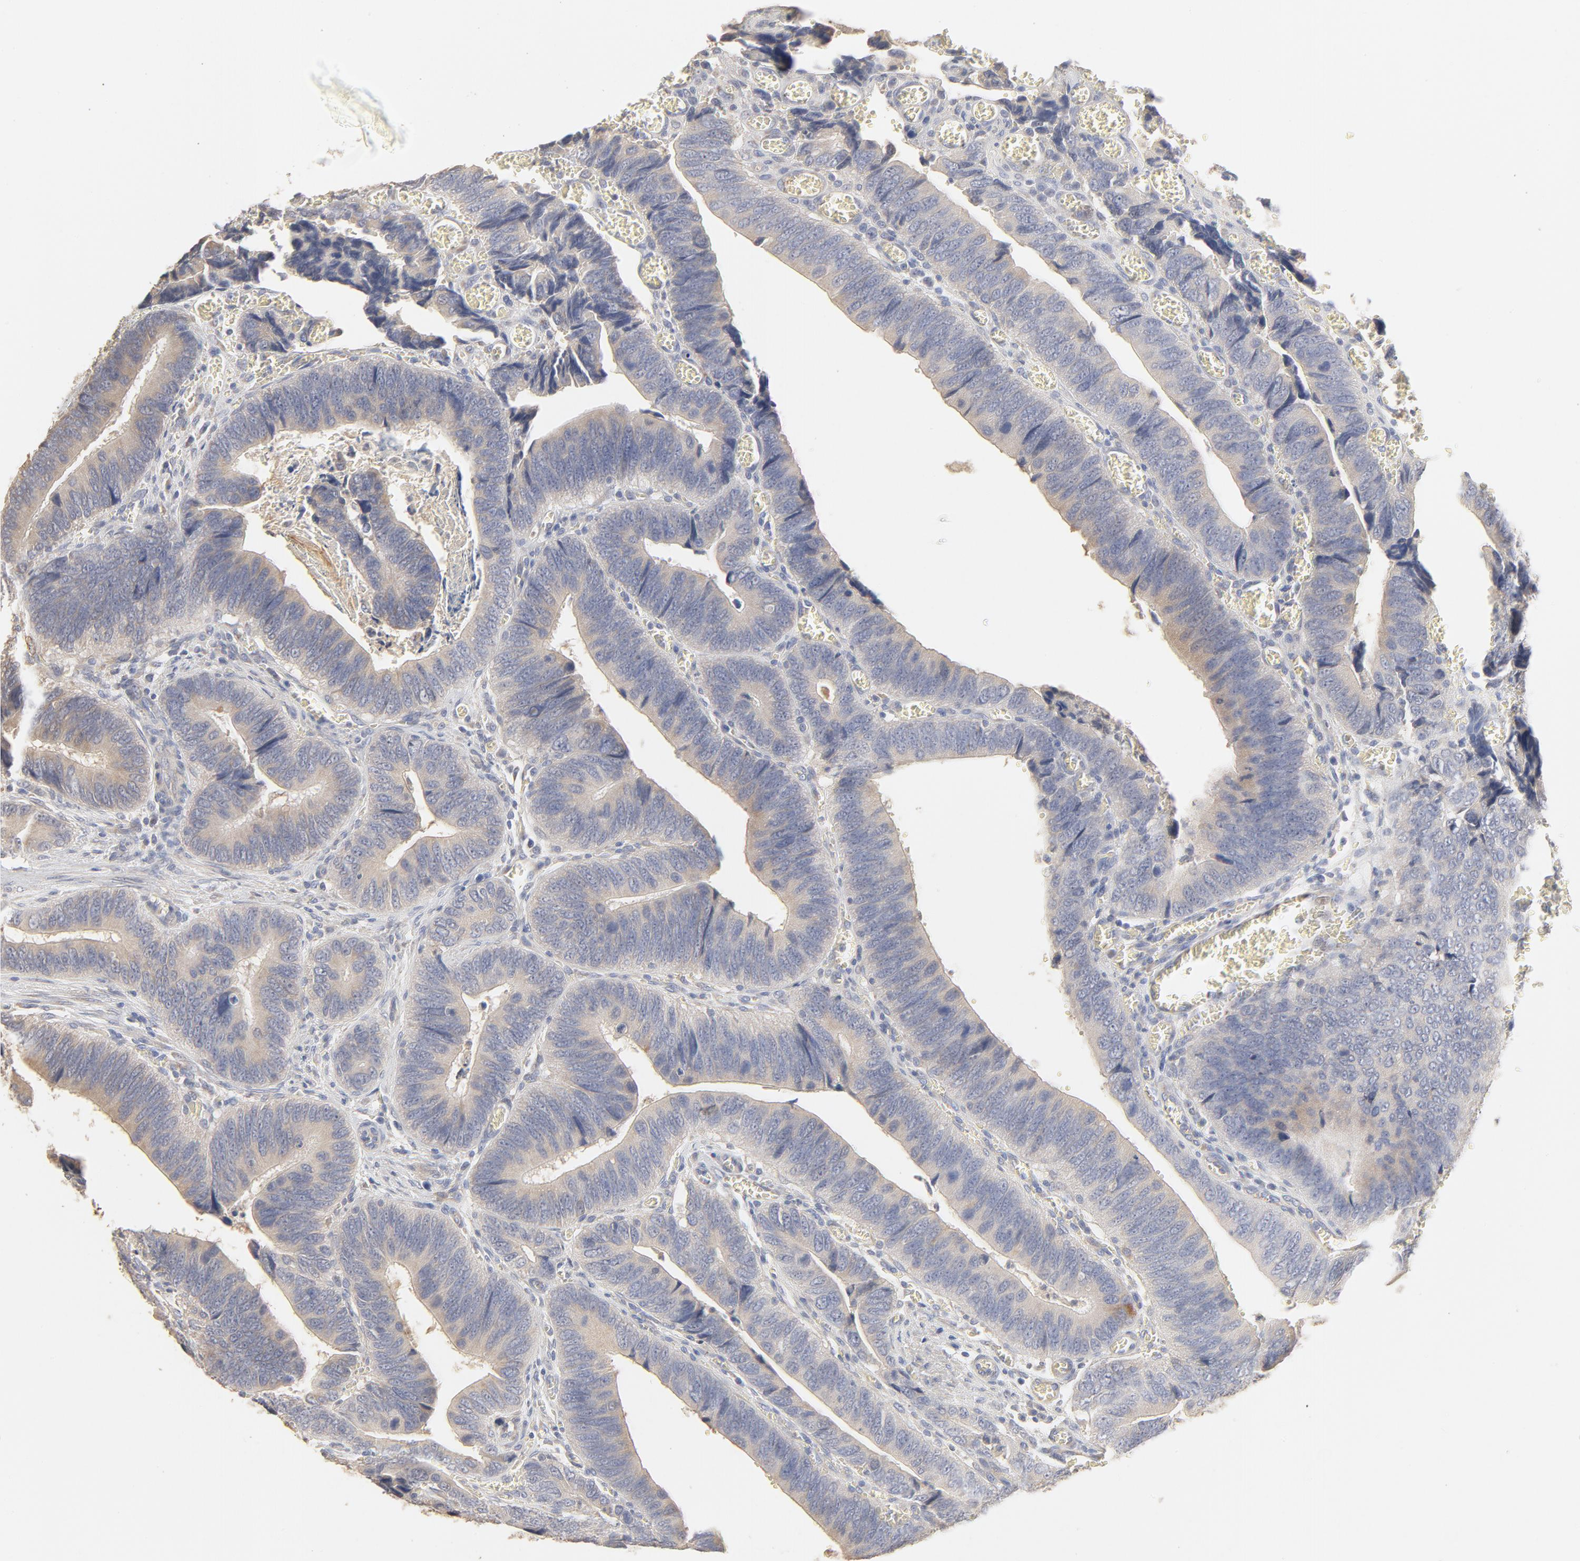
{"staining": {"intensity": "negative", "quantity": "none", "location": "none"}, "tissue": "colorectal cancer", "cell_type": "Tumor cells", "image_type": "cancer", "snomed": [{"axis": "morphology", "description": "Adenocarcinoma, NOS"}, {"axis": "topography", "description": "Colon"}], "caption": "IHC of colorectal adenocarcinoma exhibits no expression in tumor cells.", "gene": "FCGBP", "patient": {"sex": "male", "age": 72}}